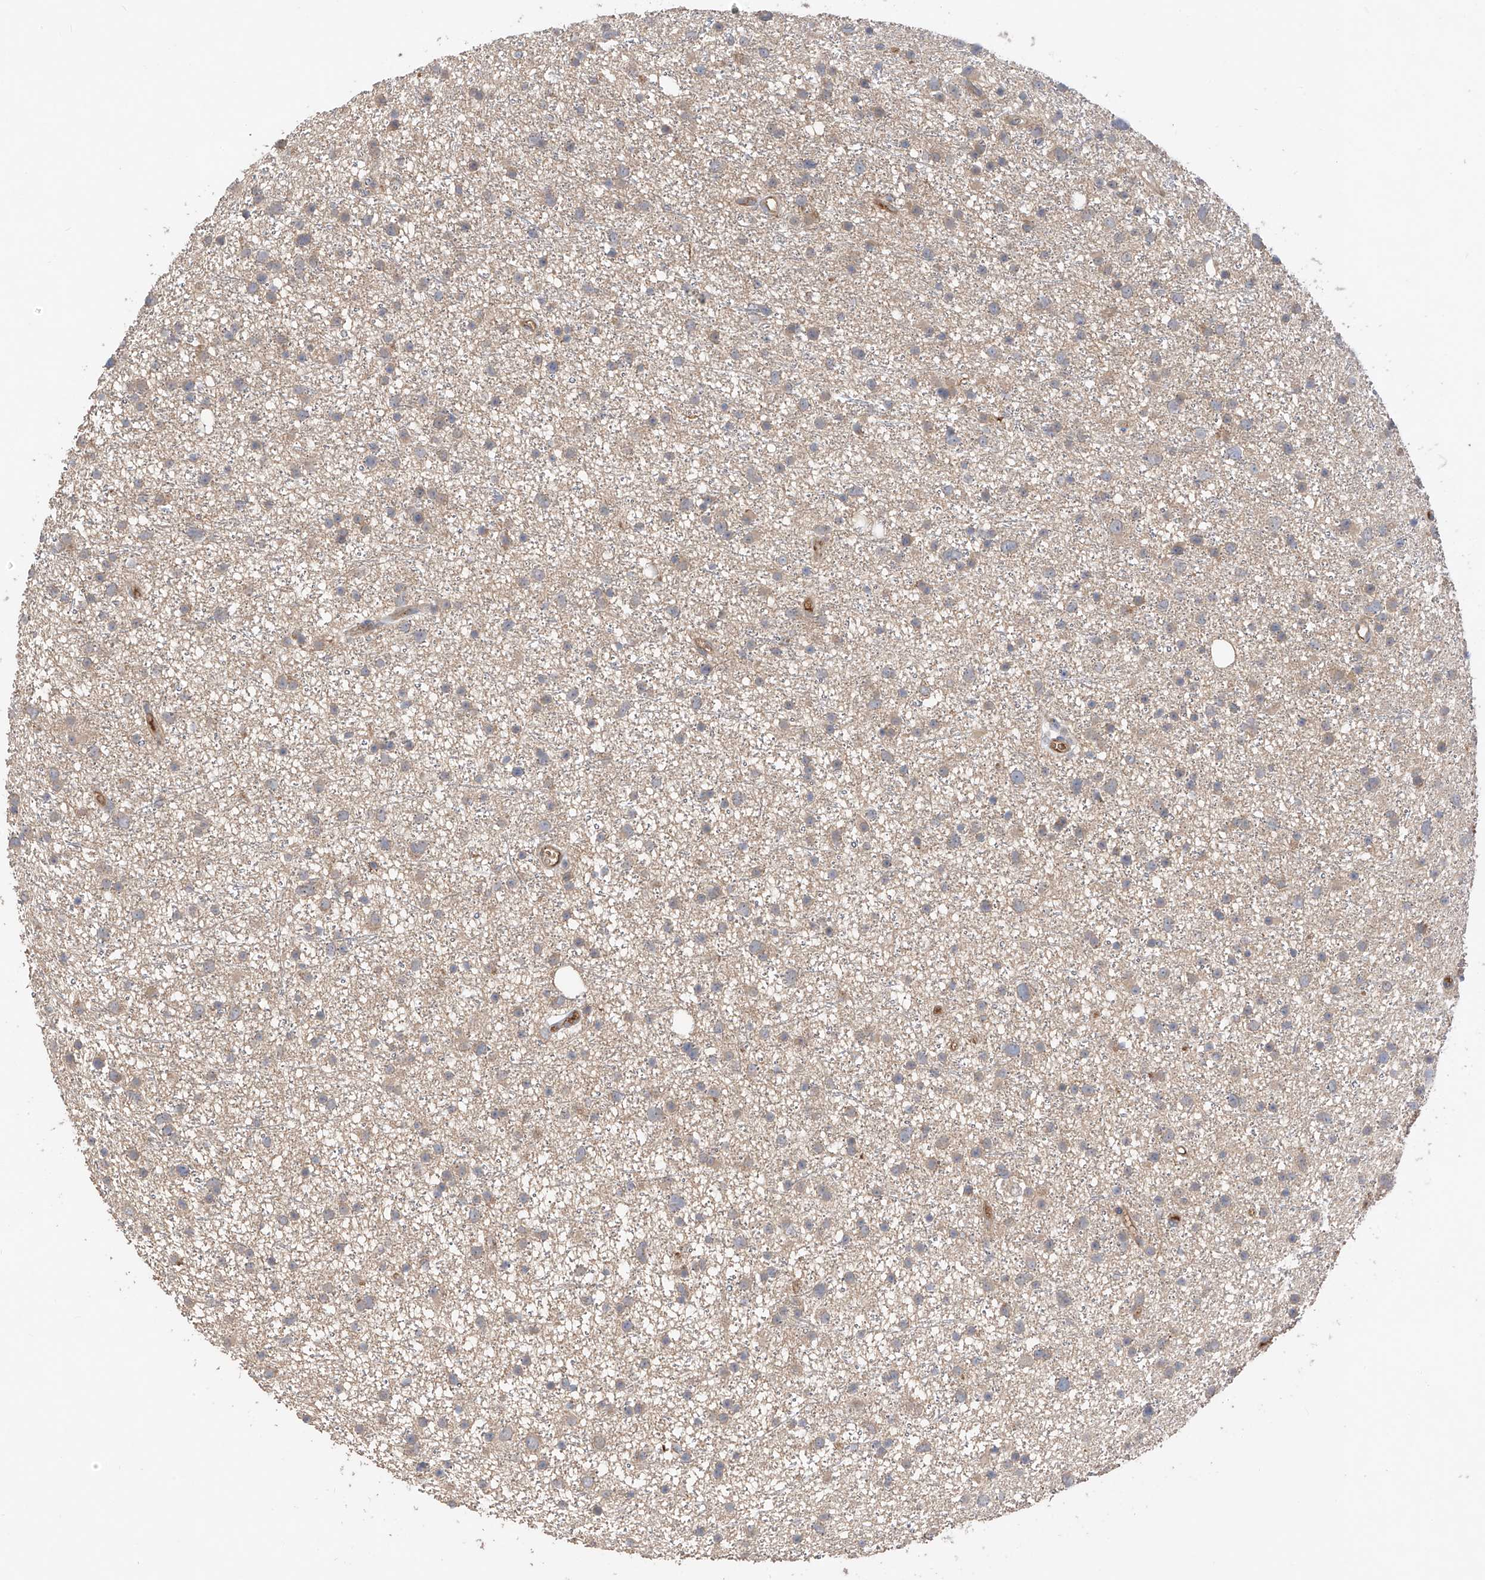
{"staining": {"intensity": "negative", "quantity": "none", "location": "none"}, "tissue": "glioma", "cell_type": "Tumor cells", "image_type": "cancer", "snomed": [{"axis": "morphology", "description": "Glioma, malignant, Low grade"}, {"axis": "topography", "description": "Cerebral cortex"}], "caption": "An immunohistochemistry (IHC) image of malignant low-grade glioma is shown. There is no staining in tumor cells of malignant low-grade glioma. (Immunohistochemistry, brightfield microscopy, high magnification).", "gene": "CACNA2D4", "patient": {"sex": "female", "age": 39}}